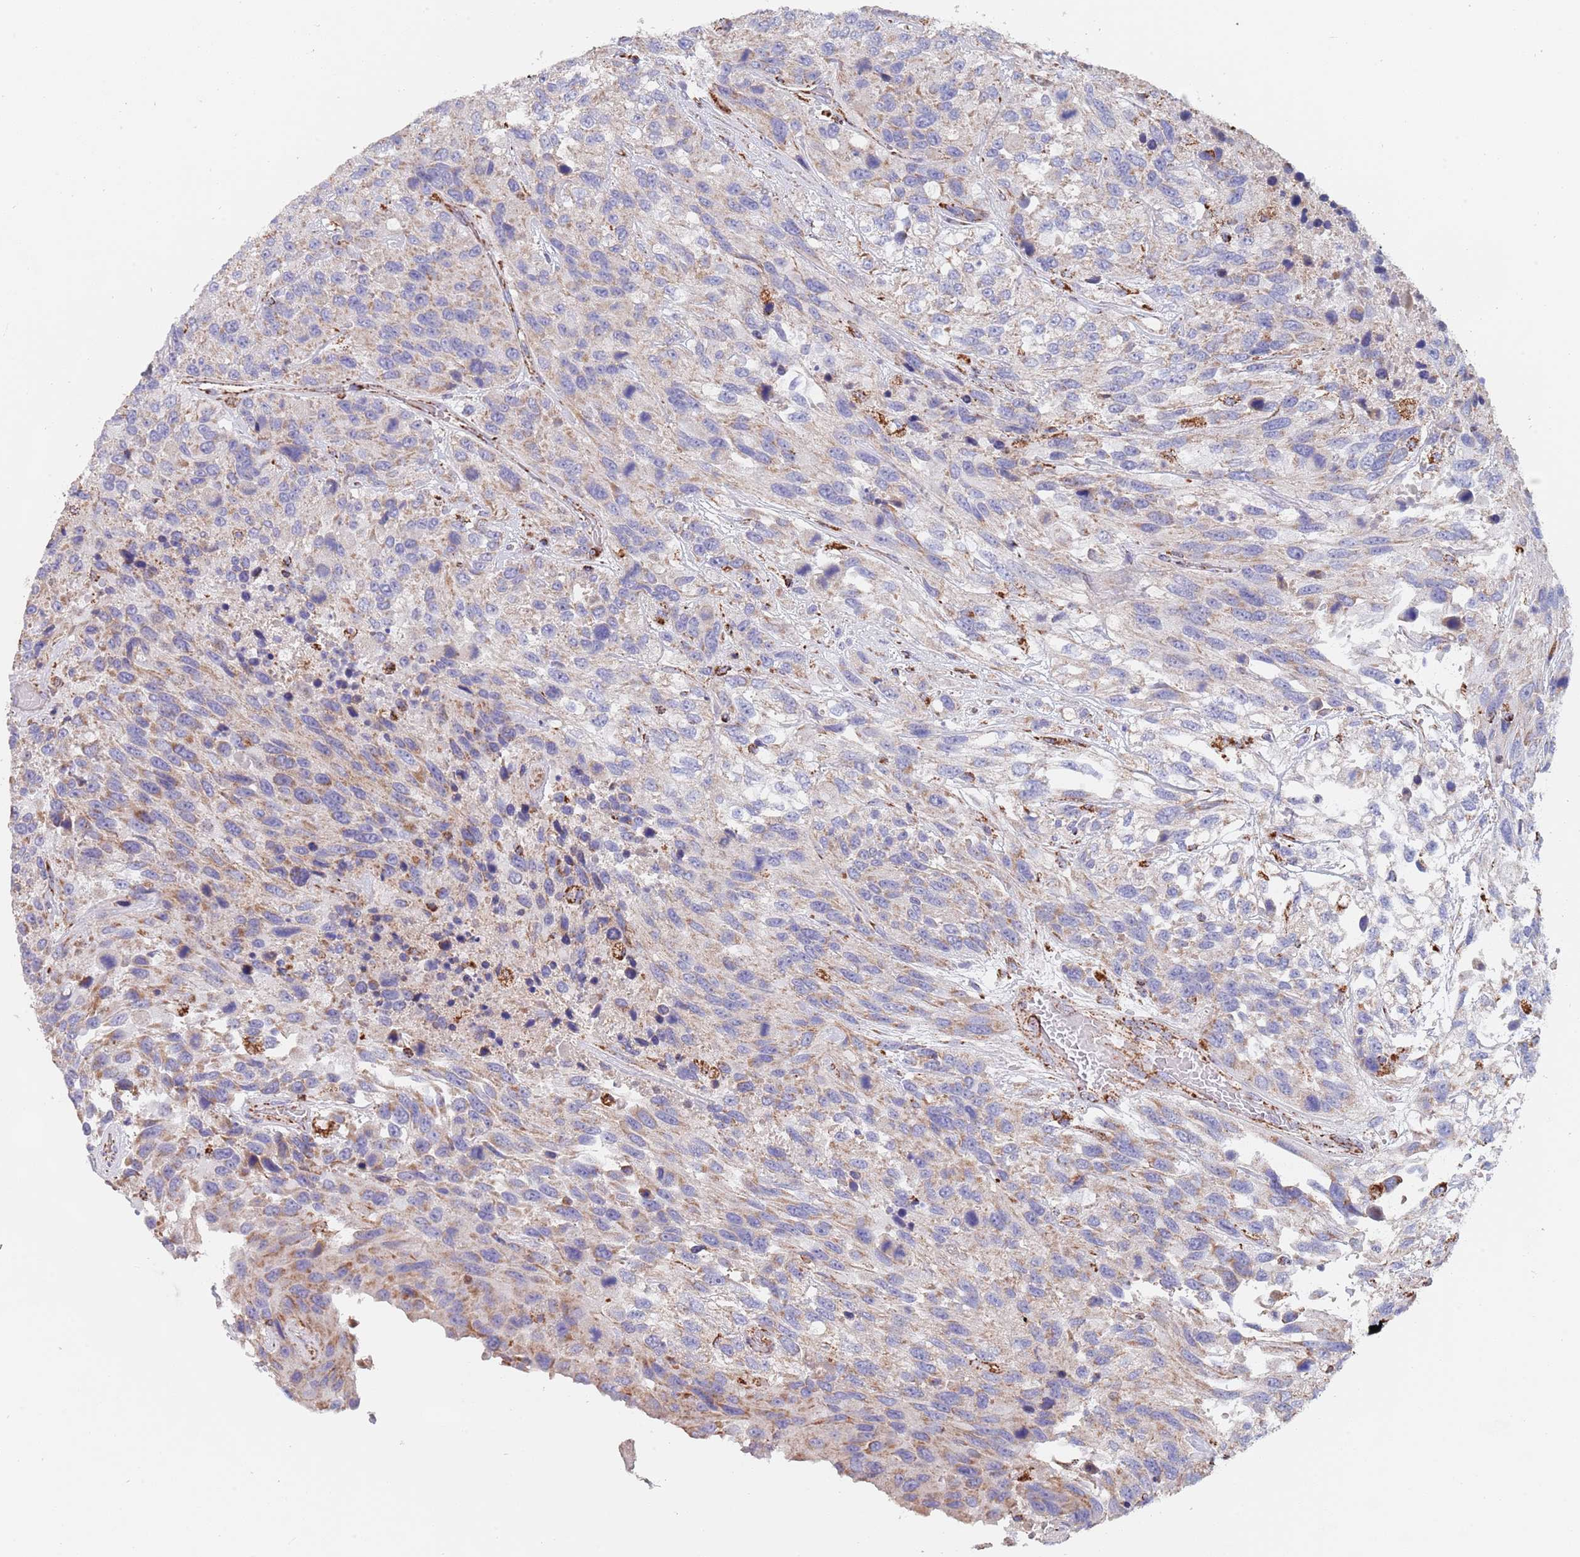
{"staining": {"intensity": "moderate", "quantity": "<25%", "location": "cytoplasmic/membranous"}, "tissue": "urothelial cancer", "cell_type": "Tumor cells", "image_type": "cancer", "snomed": [{"axis": "morphology", "description": "Urothelial carcinoma, High grade"}, {"axis": "topography", "description": "Urinary bladder"}], "caption": "Immunohistochemical staining of human urothelial cancer shows low levels of moderate cytoplasmic/membranous protein expression in about <25% of tumor cells.", "gene": "PGP", "patient": {"sex": "female", "age": 70}}